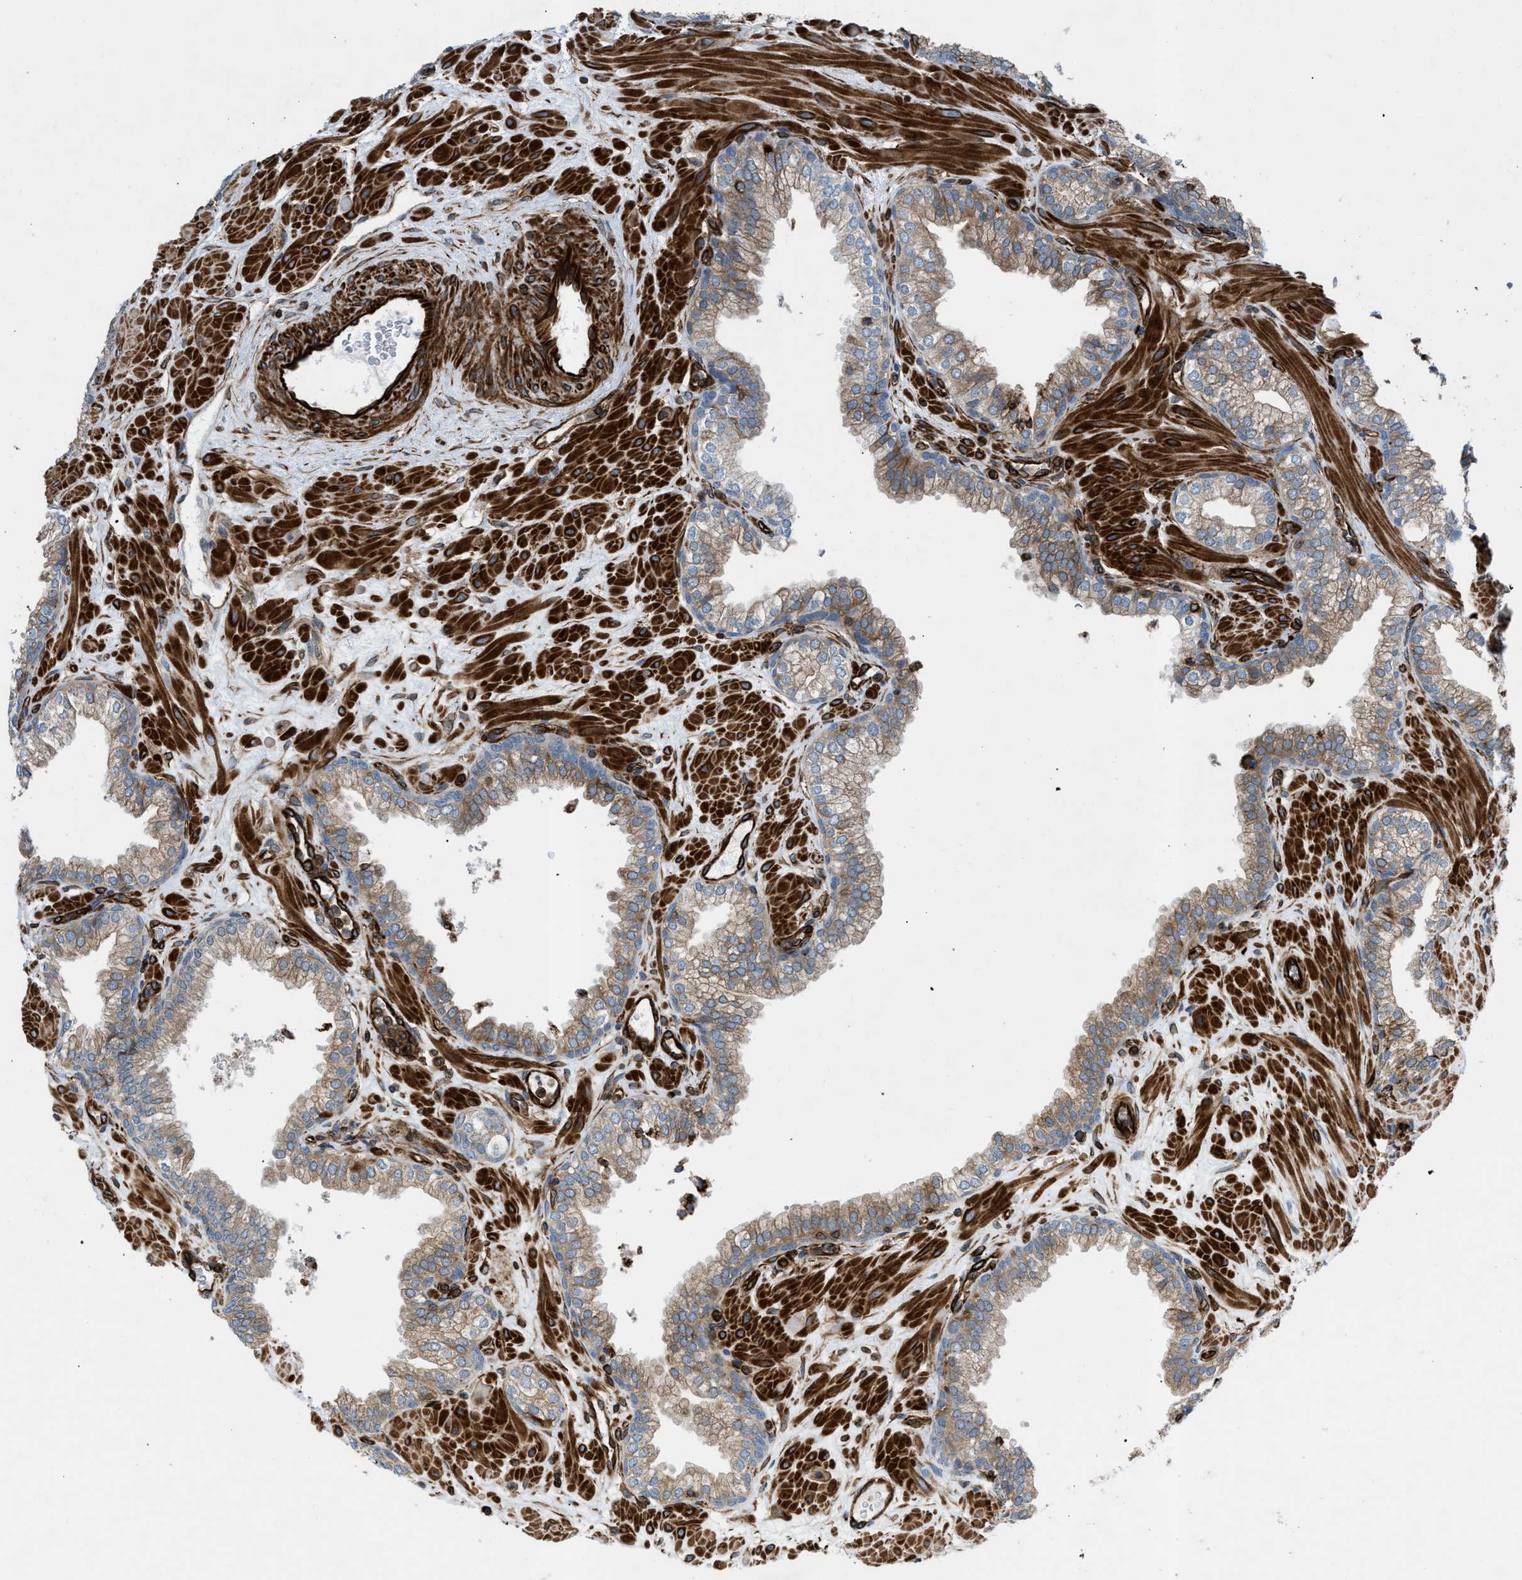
{"staining": {"intensity": "moderate", "quantity": ">75%", "location": "cytoplasmic/membranous"}, "tissue": "prostate", "cell_type": "Glandular cells", "image_type": "normal", "snomed": [{"axis": "morphology", "description": "Normal tissue, NOS"}, {"axis": "morphology", "description": "Urothelial carcinoma, Low grade"}, {"axis": "topography", "description": "Urinary bladder"}, {"axis": "topography", "description": "Prostate"}], "caption": "Normal prostate reveals moderate cytoplasmic/membranous positivity in about >75% of glandular cells (DAB (3,3'-diaminobenzidine) = brown stain, brightfield microscopy at high magnification)..", "gene": "PTPRE", "patient": {"sex": "male", "age": 60}}